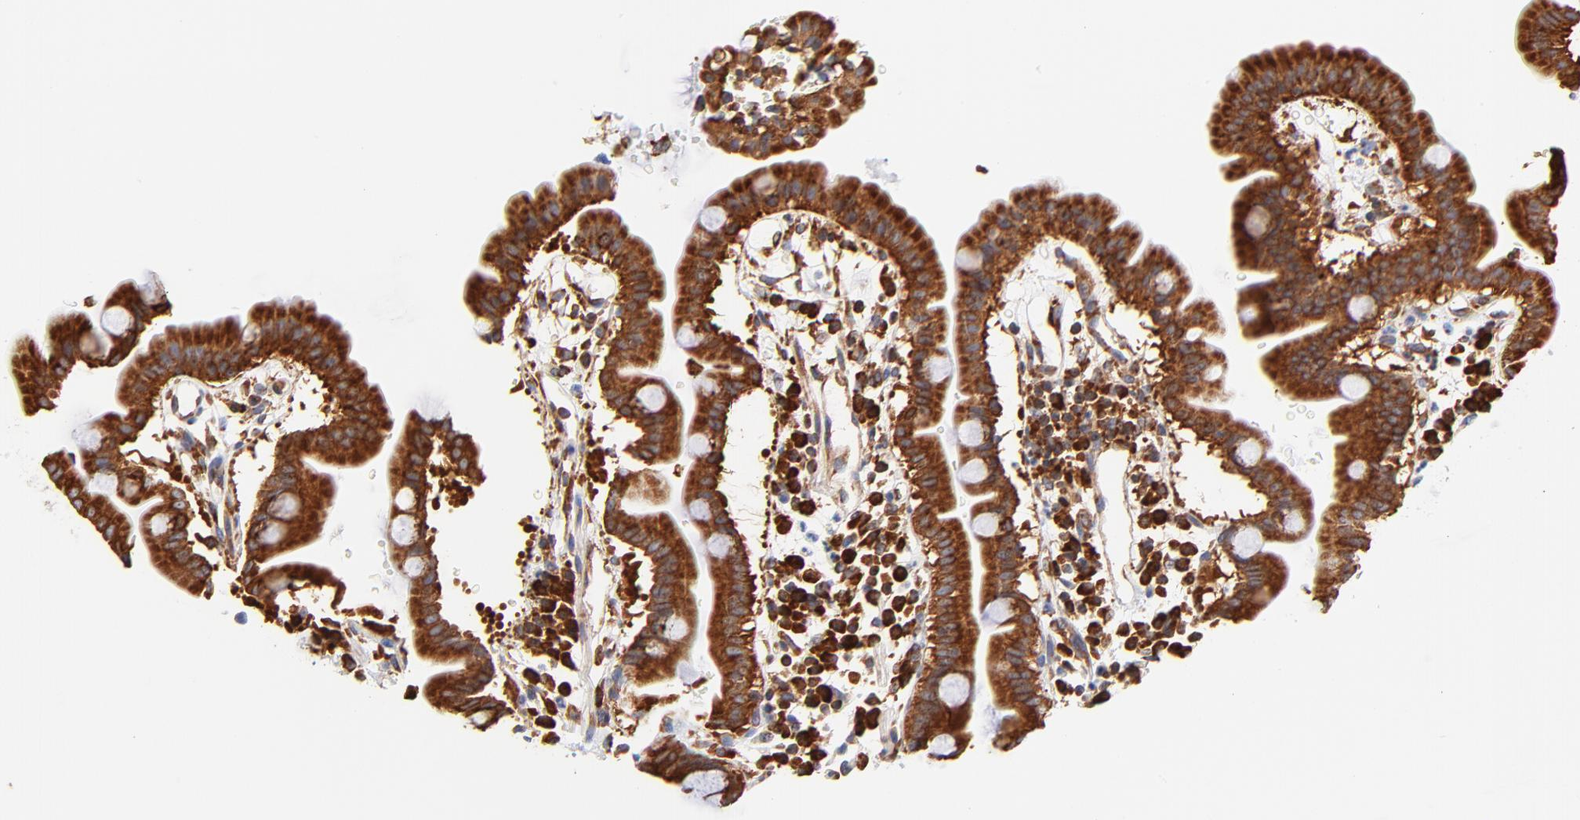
{"staining": {"intensity": "strong", "quantity": ">75%", "location": "cytoplasmic/membranous"}, "tissue": "duodenum", "cell_type": "Glandular cells", "image_type": "normal", "snomed": [{"axis": "morphology", "description": "Normal tissue, NOS"}, {"axis": "topography", "description": "Duodenum"}], "caption": "Strong cytoplasmic/membranous staining for a protein is identified in approximately >75% of glandular cells of unremarkable duodenum using immunohistochemistry.", "gene": "RPL27", "patient": {"sex": "male", "age": 50}}